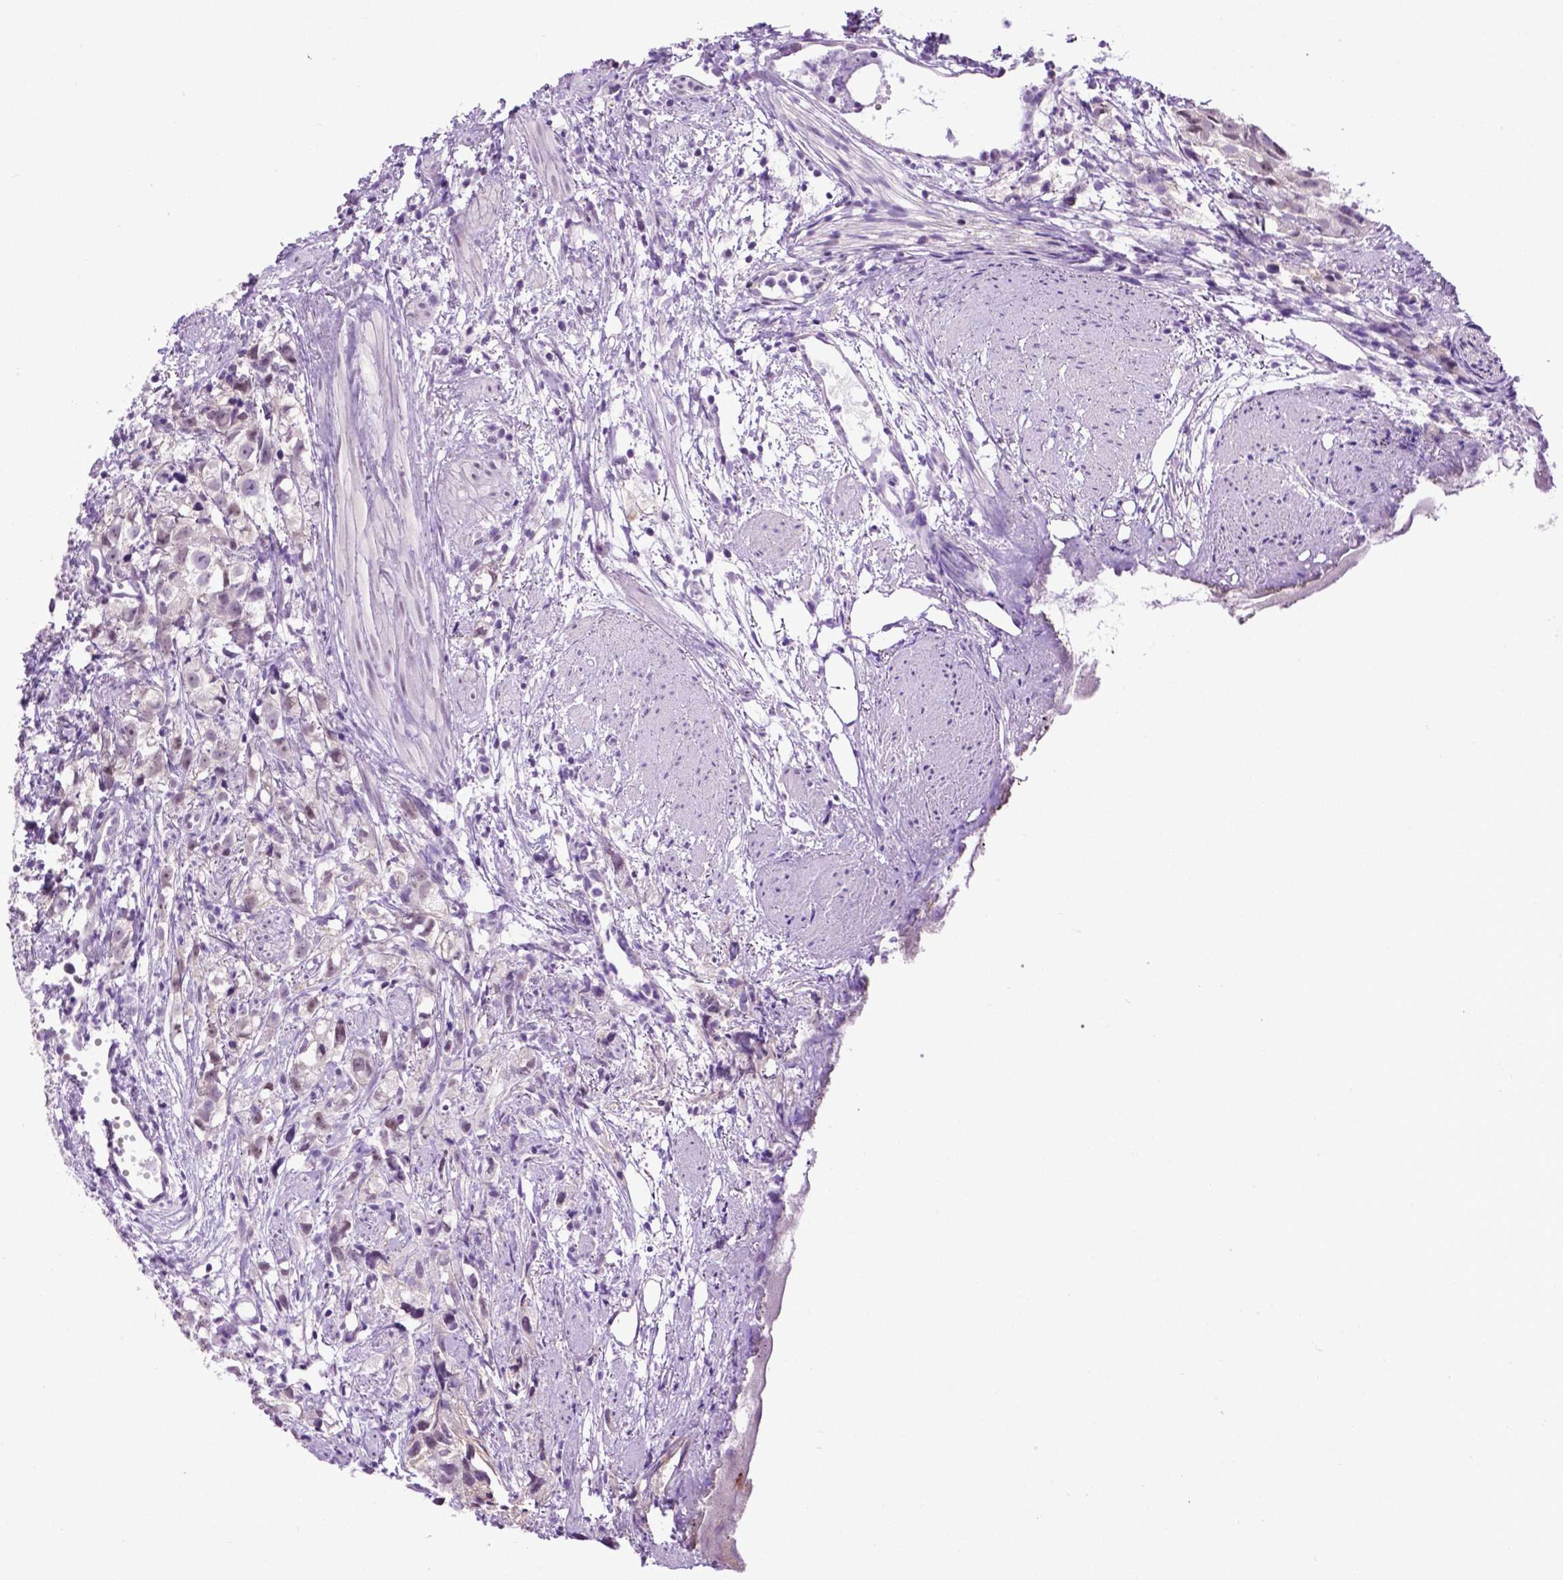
{"staining": {"intensity": "weak", "quantity": "25%-75%", "location": "nuclear"}, "tissue": "prostate cancer", "cell_type": "Tumor cells", "image_type": "cancer", "snomed": [{"axis": "morphology", "description": "Adenocarcinoma, High grade"}, {"axis": "topography", "description": "Prostate"}], "caption": "Immunohistochemical staining of human prostate high-grade adenocarcinoma exhibits weak nuclear protein positivity in approximately 25%-75% of tumor cells. (Stains: DAB in brown, nuclei in blue, Microscopy: brightfield microscopy at high magnification).", "gene": "TACSTD2", "patient": {"sex": "male", "age": 68}}